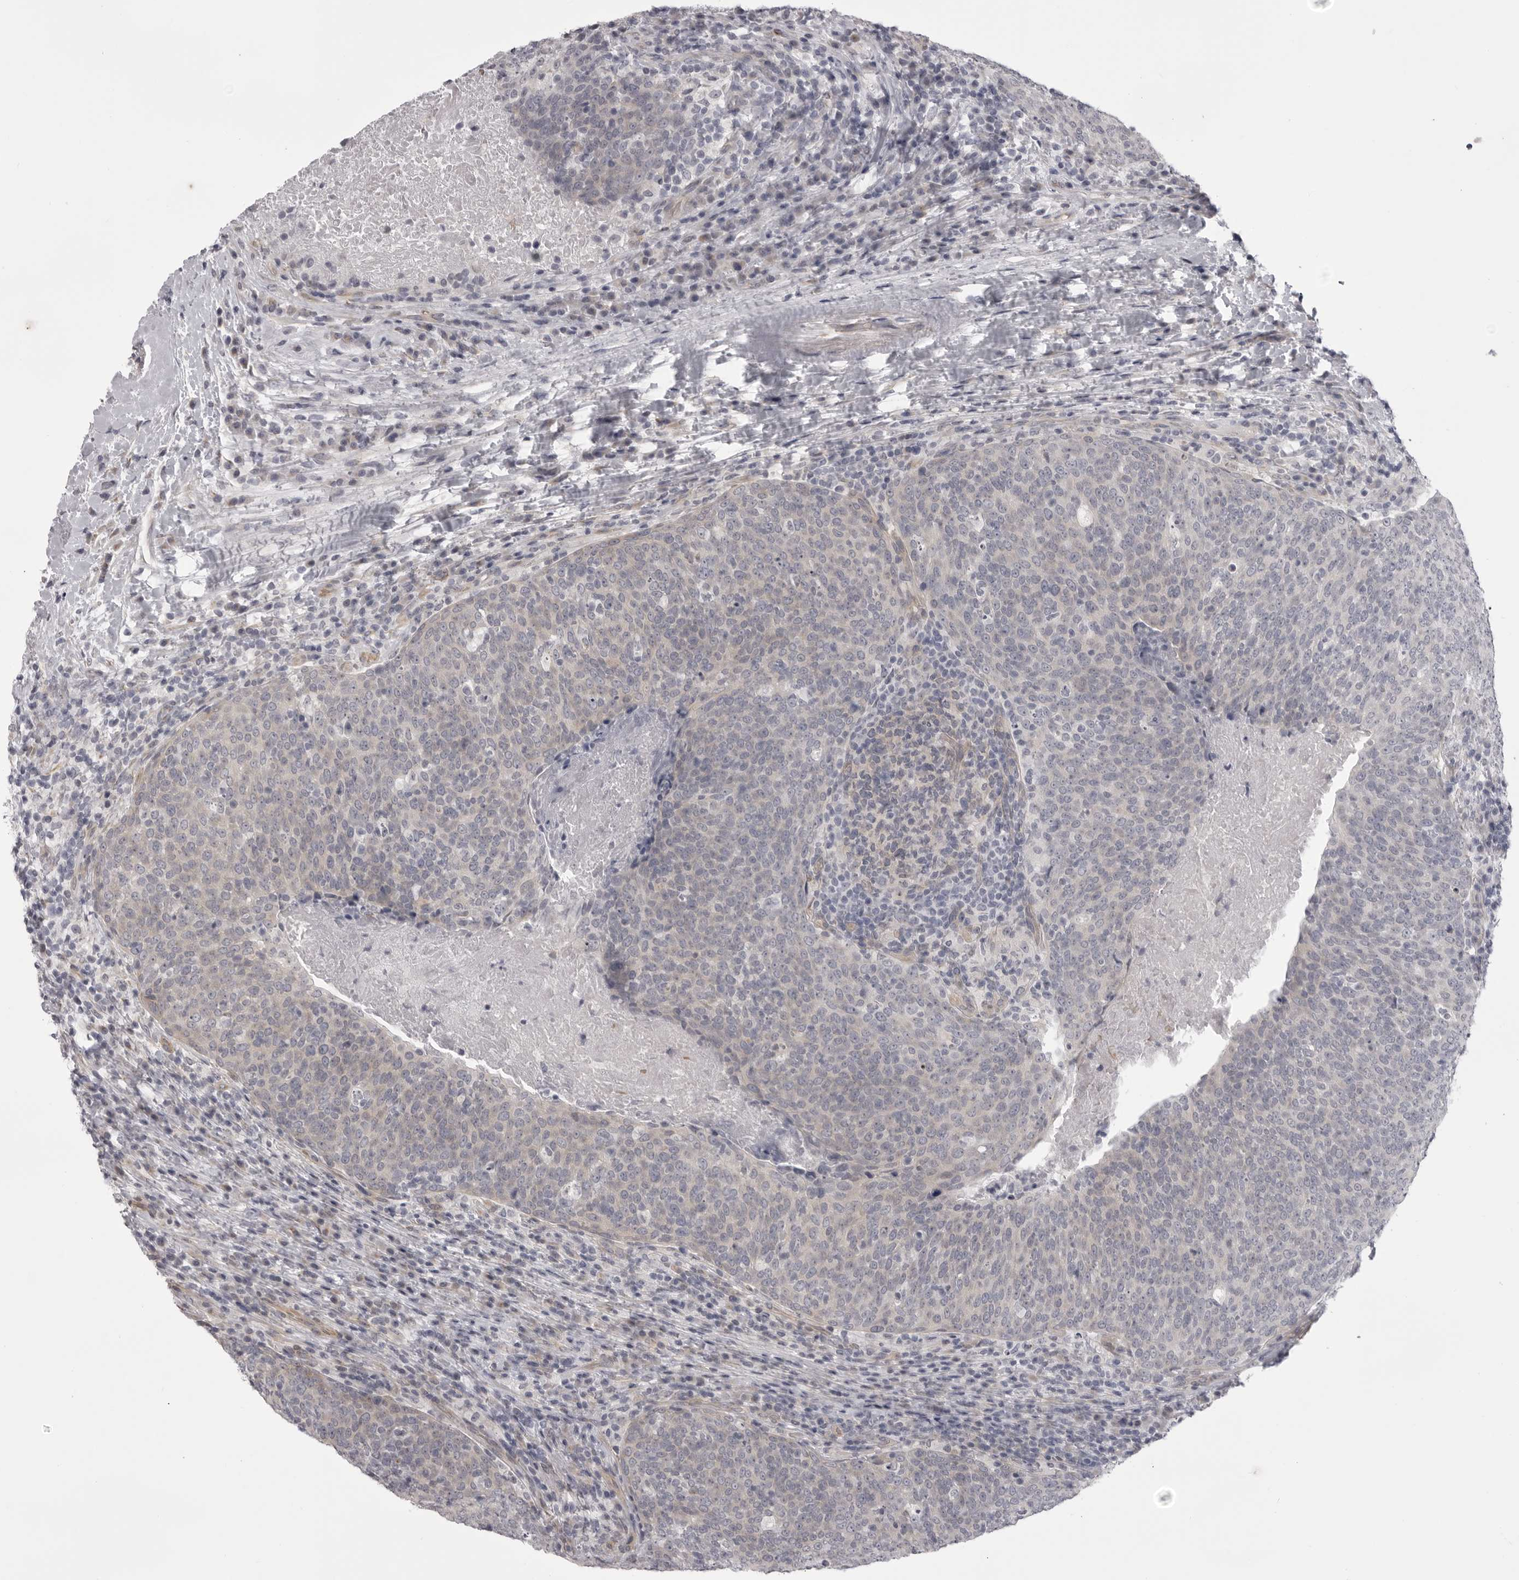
{"staining": {"intensity": "weak", "quantity": "<25%", "location": "cytoplasmic/membranous"}, "tissue": "head and neck cancer", "cell_type": "Tumor cells", "image_type": "cancer", "snomed": [{"axis": "morphology", "description": "Squamous cell carcinoma, NOS"}, {"axis": "morphology", "description": "Squamous cell carcinoma, metastatic, NOS"}, {"axis": "topography", "description": "Lymph node"}, {"axis": "topography", "description": "Head-Neck"}], "caption": "An image of head and neck cancer stained for a protein reveals no brown staining in tumor cells.", "gene": "EPHA10", "patient": {"sex": "male", "age": 62}}